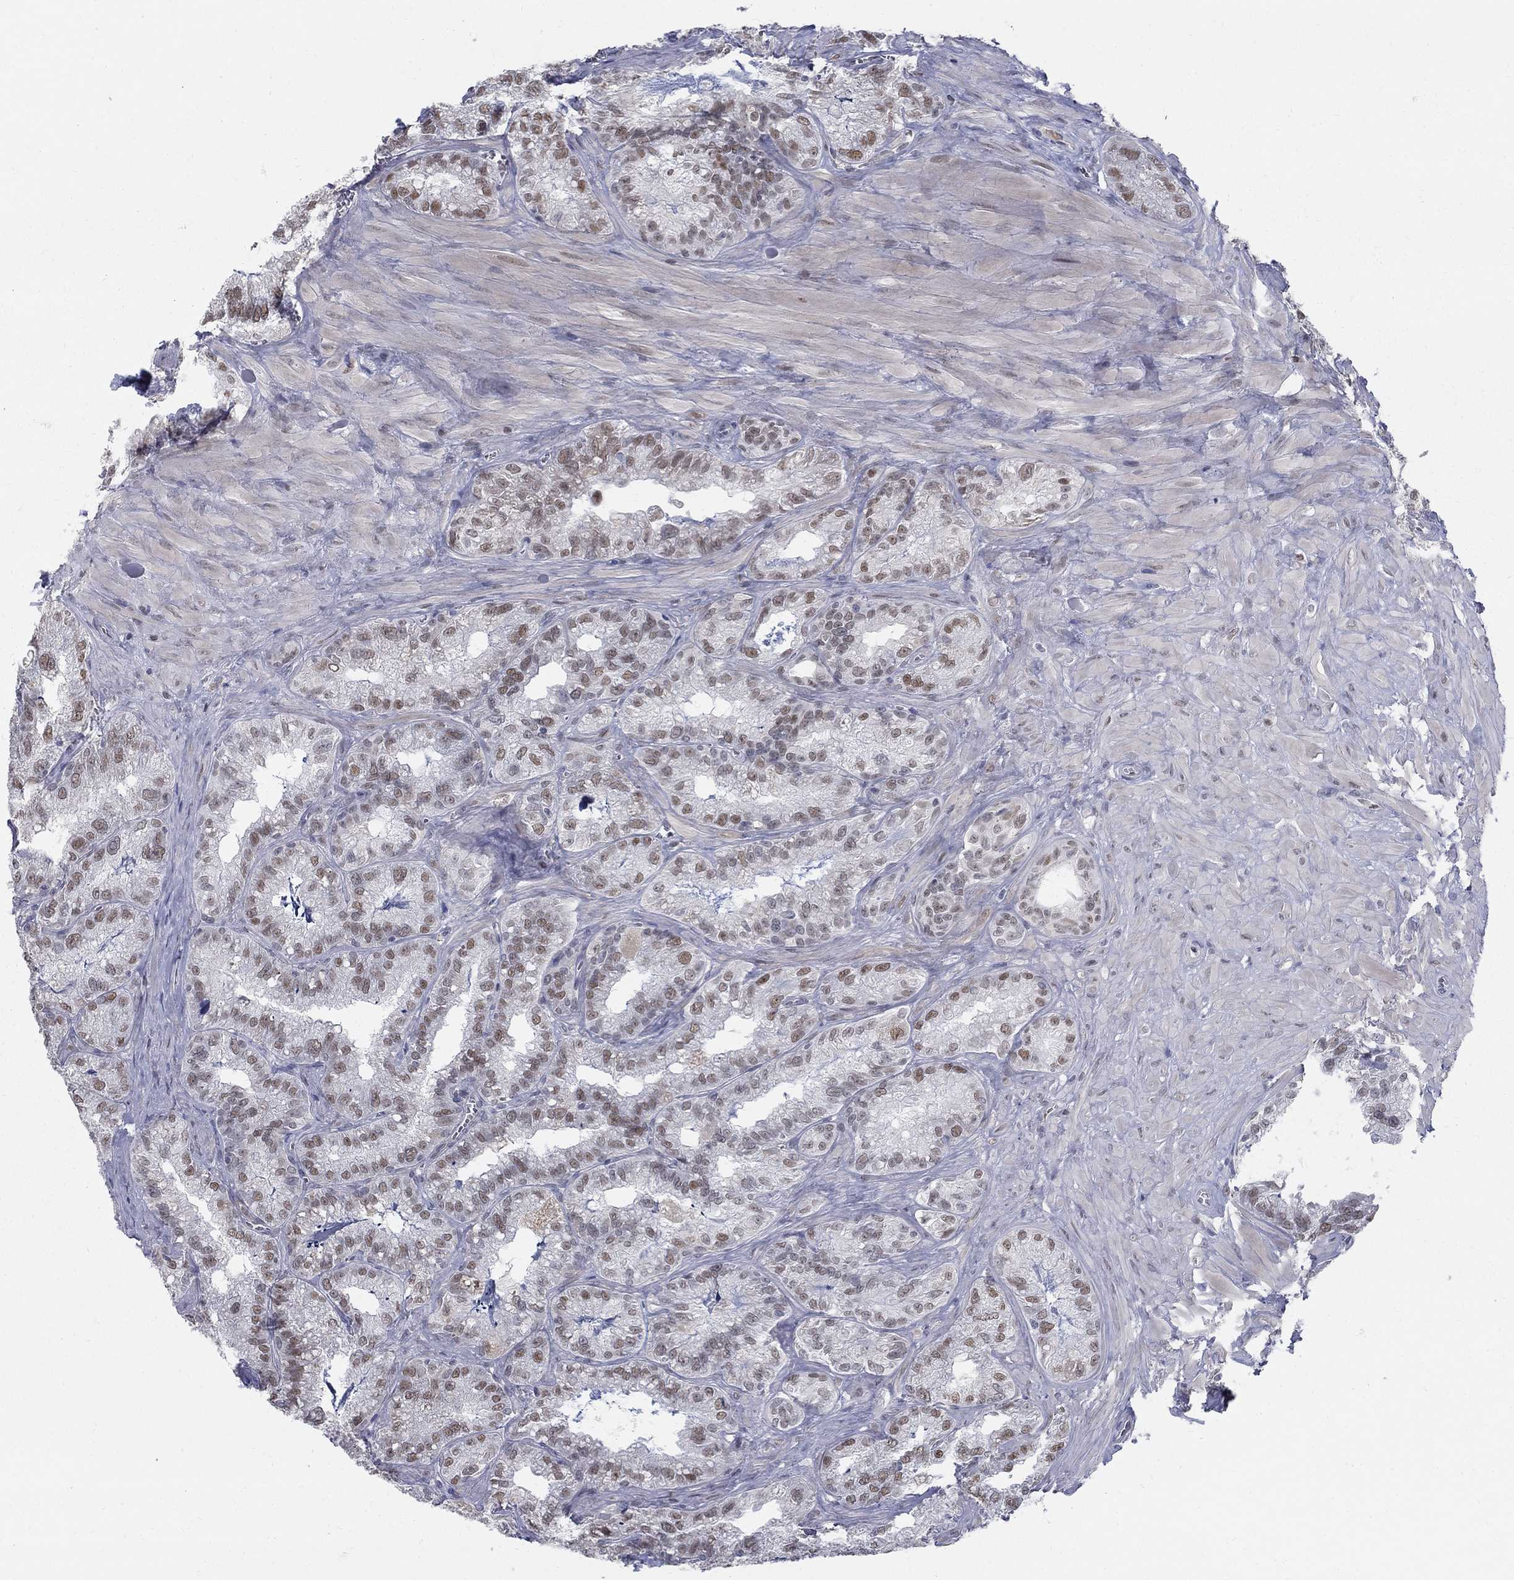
{"staining": {"intensity": "moderate", "quantity": ">75%", "location": "nuclear"}, "tissue": "seminal vesicle", "cell_type": "Glandular cells", "image_type": "normal", "snomed": [{"axis": "morphology", "description": "Normal tissue, NOS"}, {"axis": "topography", "description": "Seminal veicle"}], "caption": "Immunohistochemical staining of benign human seminal vesicle exhibits moderate nuclear protein expression in approximately >75% of glandular cells. (DAB (3,3'-diaminobenzidine) IHC, brown staining for protein, blue staining for nuclei).", "gene": "GCFC2", "patient": {"sex": "male", "age": 57}}